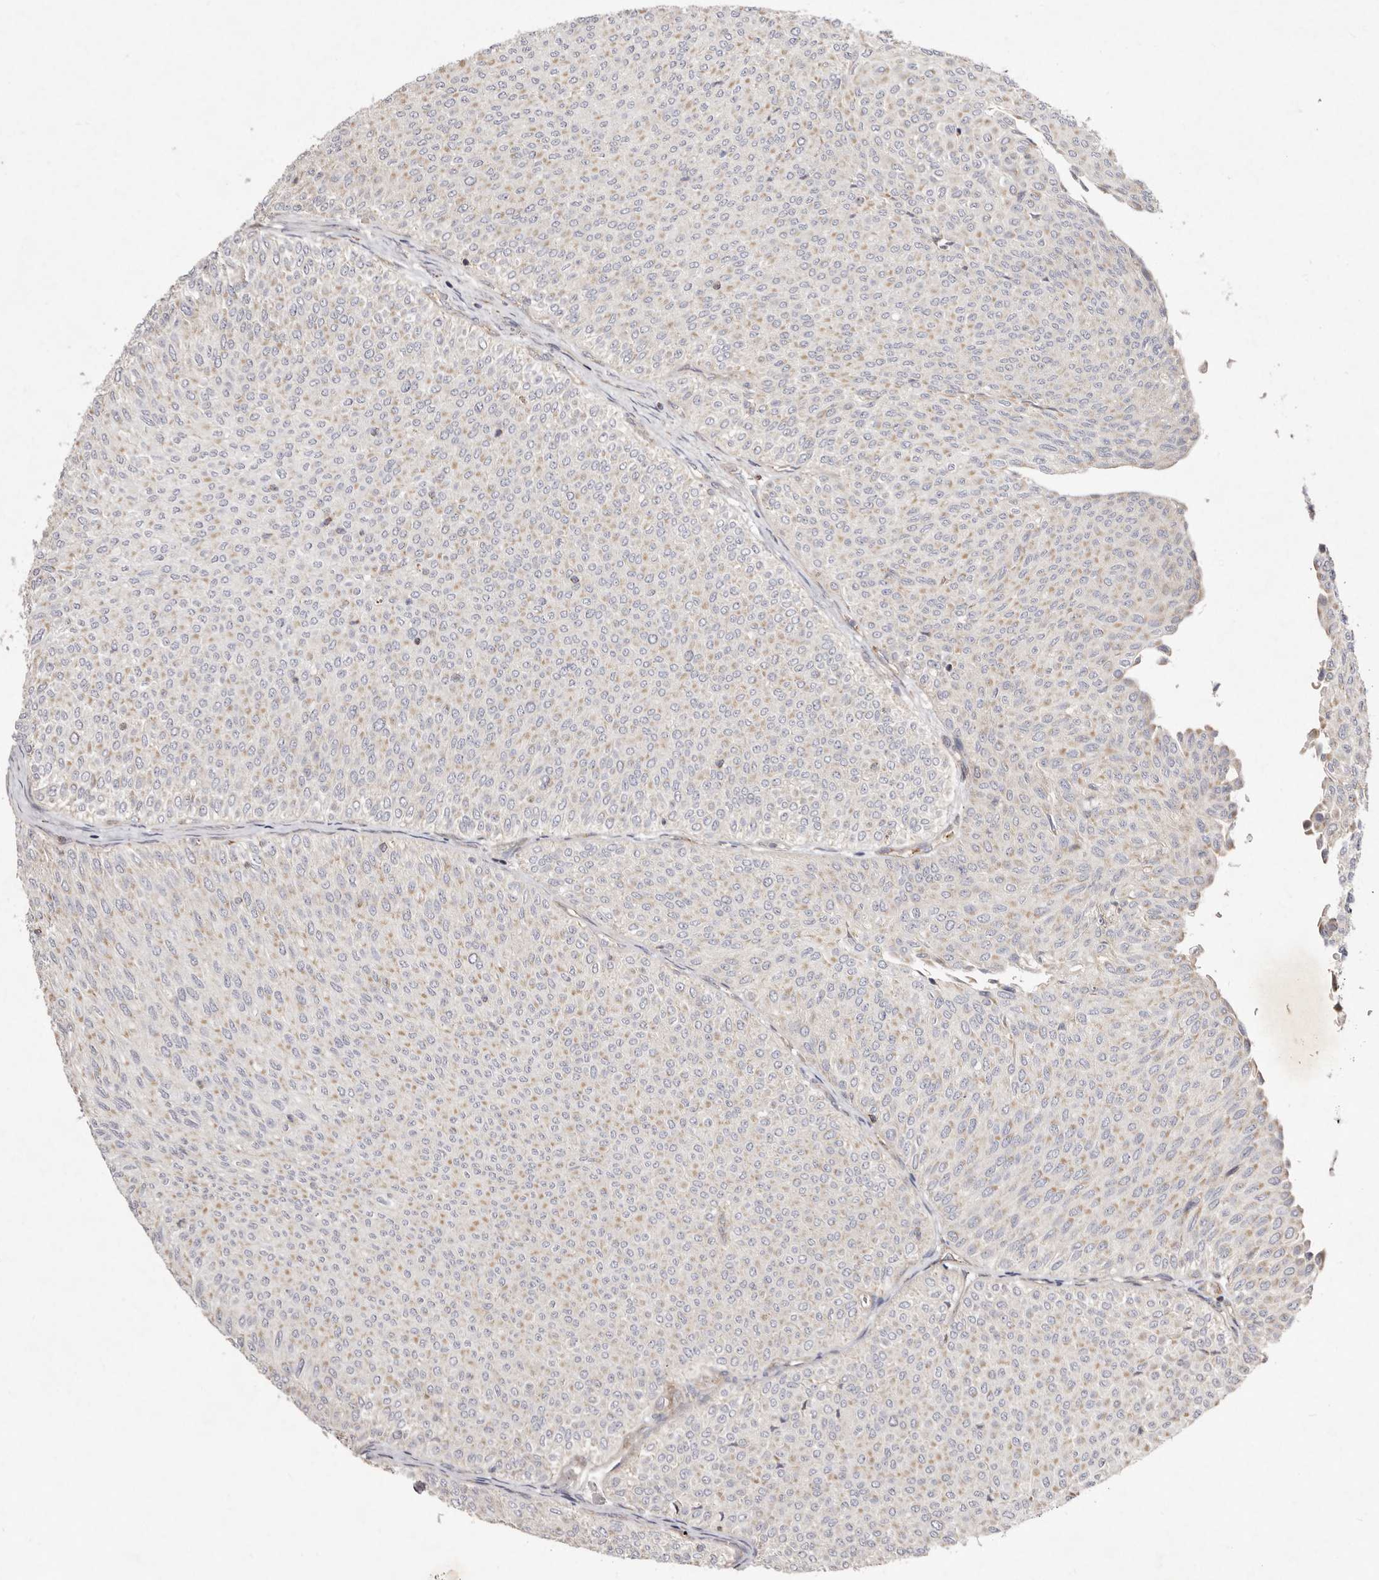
{"staining": {"intensity": "weak", "quantity": "25%-75%", "location": "cytoplasmic/membranous"}, "tissue": "urothelial cancer", "cell_type": "Tumor cells", "image_type": "cancer", "snomed": [{"axis": "morphology", "description": "Urothelial carcinoma, Low grade"}, {"axis": "topography", "description": "Urinary bladder"}], "caption": "DAB immunohistochemical staining of low-grade urothelial carcinoma displays weak cytoplasmic/membranous protein positivity in about 25%-75% of tumor cells. Ihc stains the protein in brown and the nuclei are stained blue.", "gene": "SLC25A20", "patient": {"sex": "male", "age": 78}}